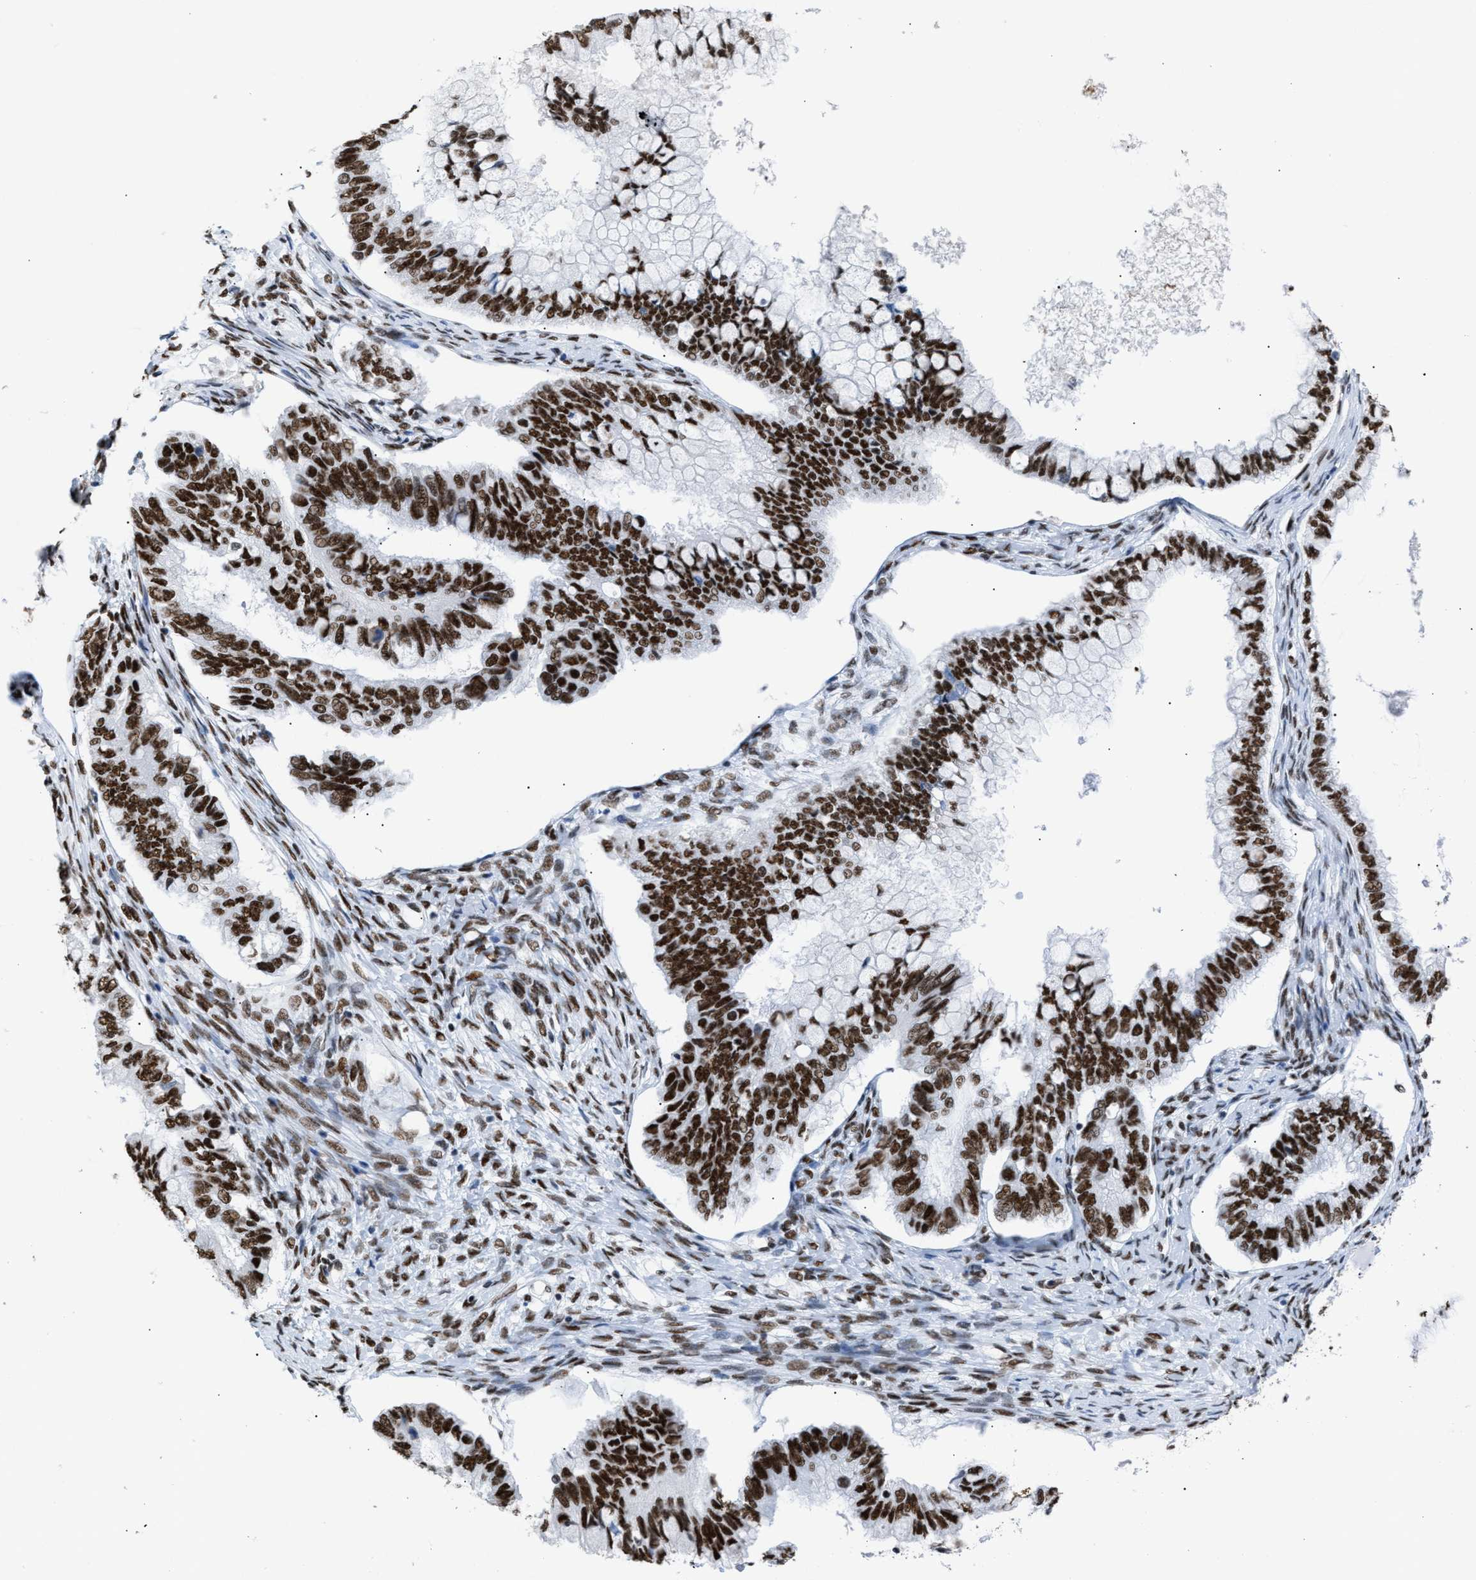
{"staining": {"intensity": "strong", "quantity": ">75%", "location": "nuclear"}, "tissue": "ovarian cancer", "cell_type": "Tumor cells", "image_type": "cancer", "snomed": [{"axis": "morphology", "description": "Cystadenocarcinoma, mucinous, NOS"}, {"axis": "topography", "description": "Ovary"}], "caption": "The micrograph exhibits immunohistochemical staining of ovarian cancer (mucinous cystadenocarcinoma). There is strong nuclear positivity is seen in approximately >75% of tumor cells. The staining was performed using DAB (3,3'-diaminobenzidine) to visualize the protein expression in brown, while the nuclei were stained in blue with hematoxylin (Magnification: 20x).", "gene": "CCAR2", "patient": {"sex": "female", "age": 80}}